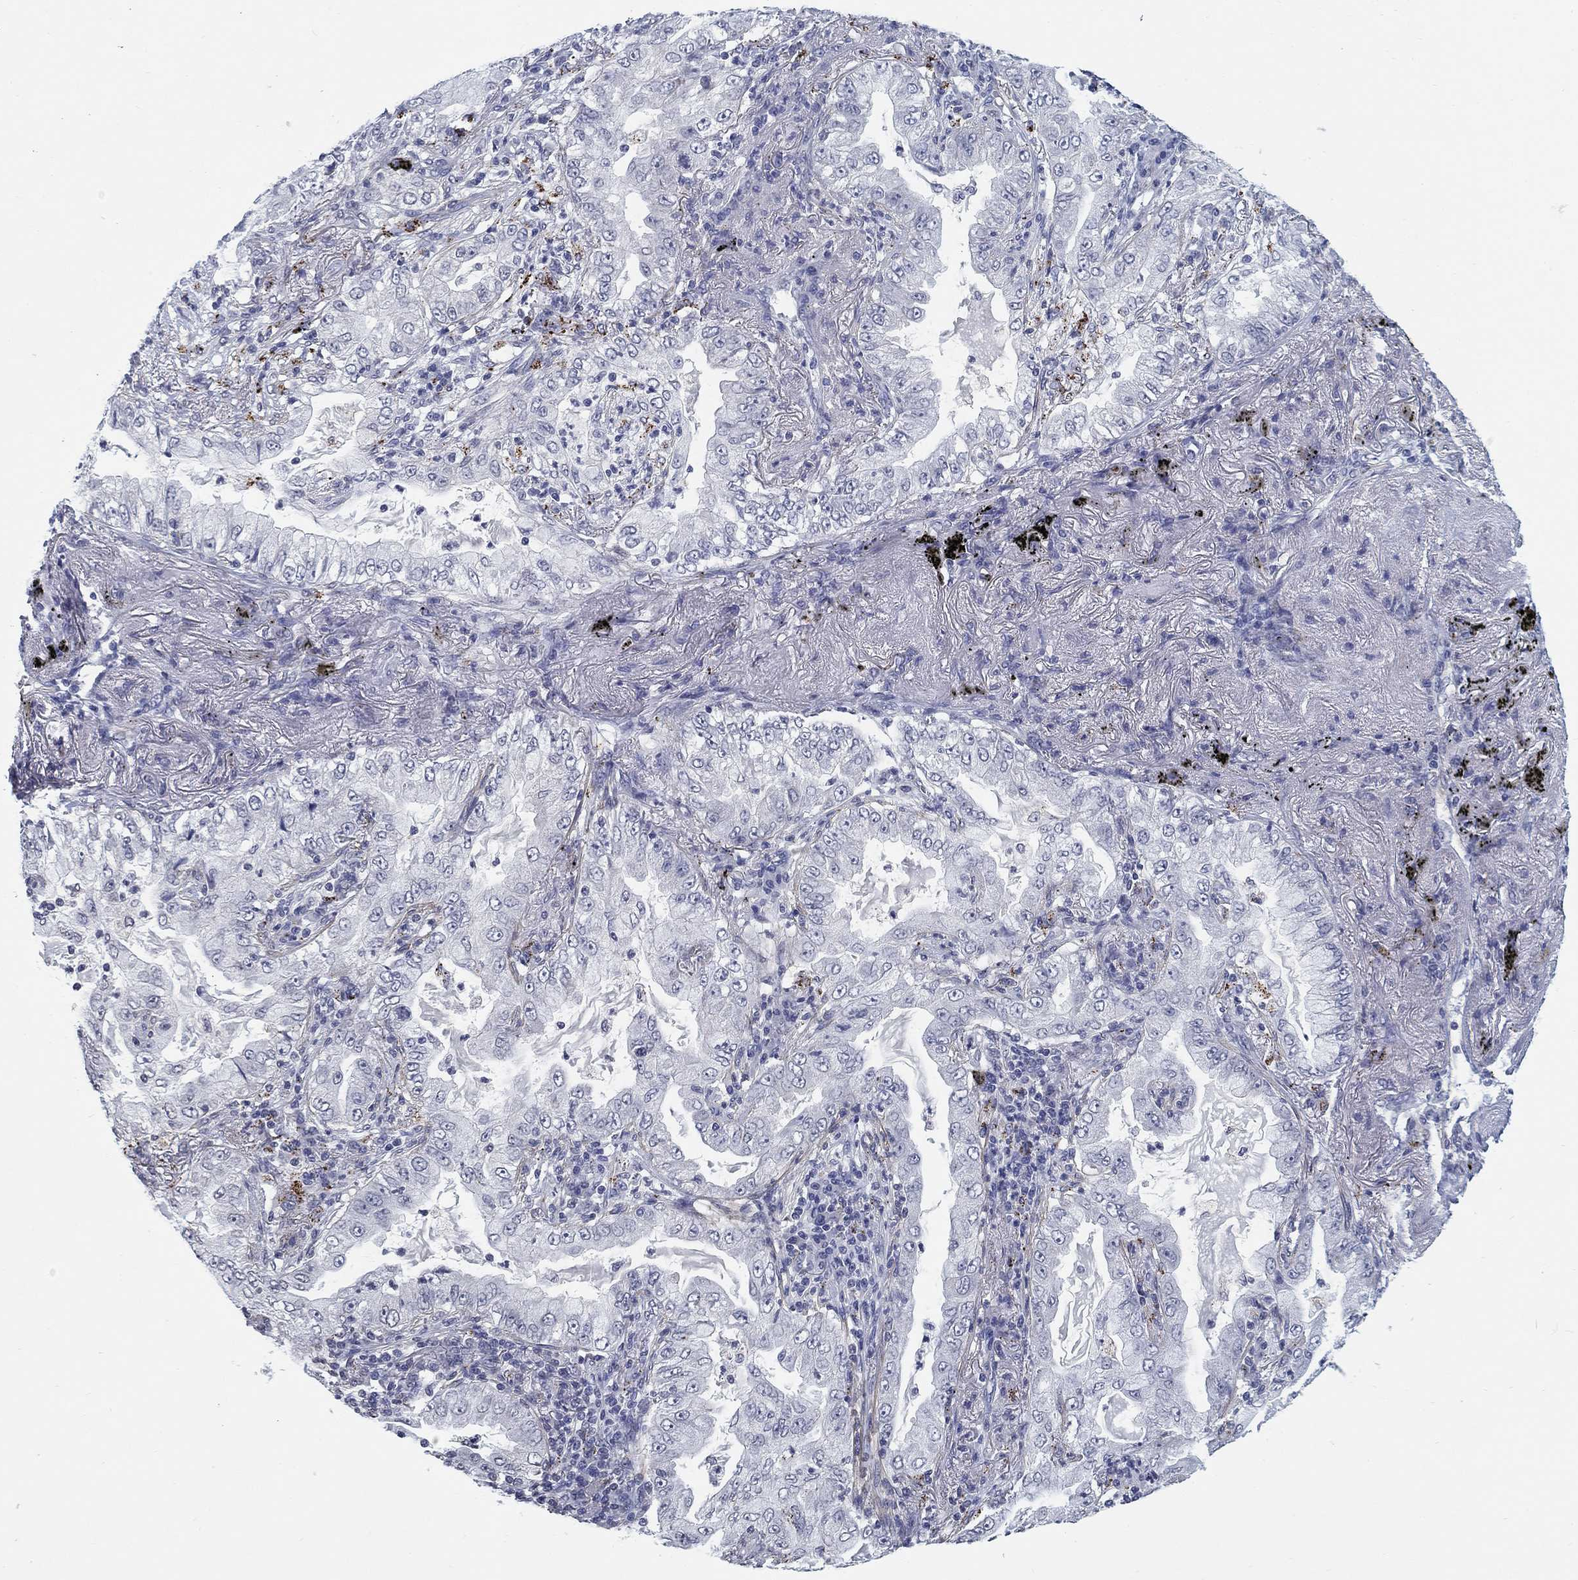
{"staining": {"intensity": "negative", "quantity": "none", "location": "none"}, "tissue": "lung cancer", "cell_type": "Tumor cells", "image_type": "cancer", "snomed": [{"axis": "morphology", "description": "Adenocarcinoma, NOS"}, {"axis": "topography", "description": "Lung"}], "caption": "Immunohistochemistry (IHC) histopathology image of human lung cancer stained for a protein (brown), which shows no staining in tumor cells.", "gene": "OTUB2", "patient": {"sex": "female", "age": 73}}